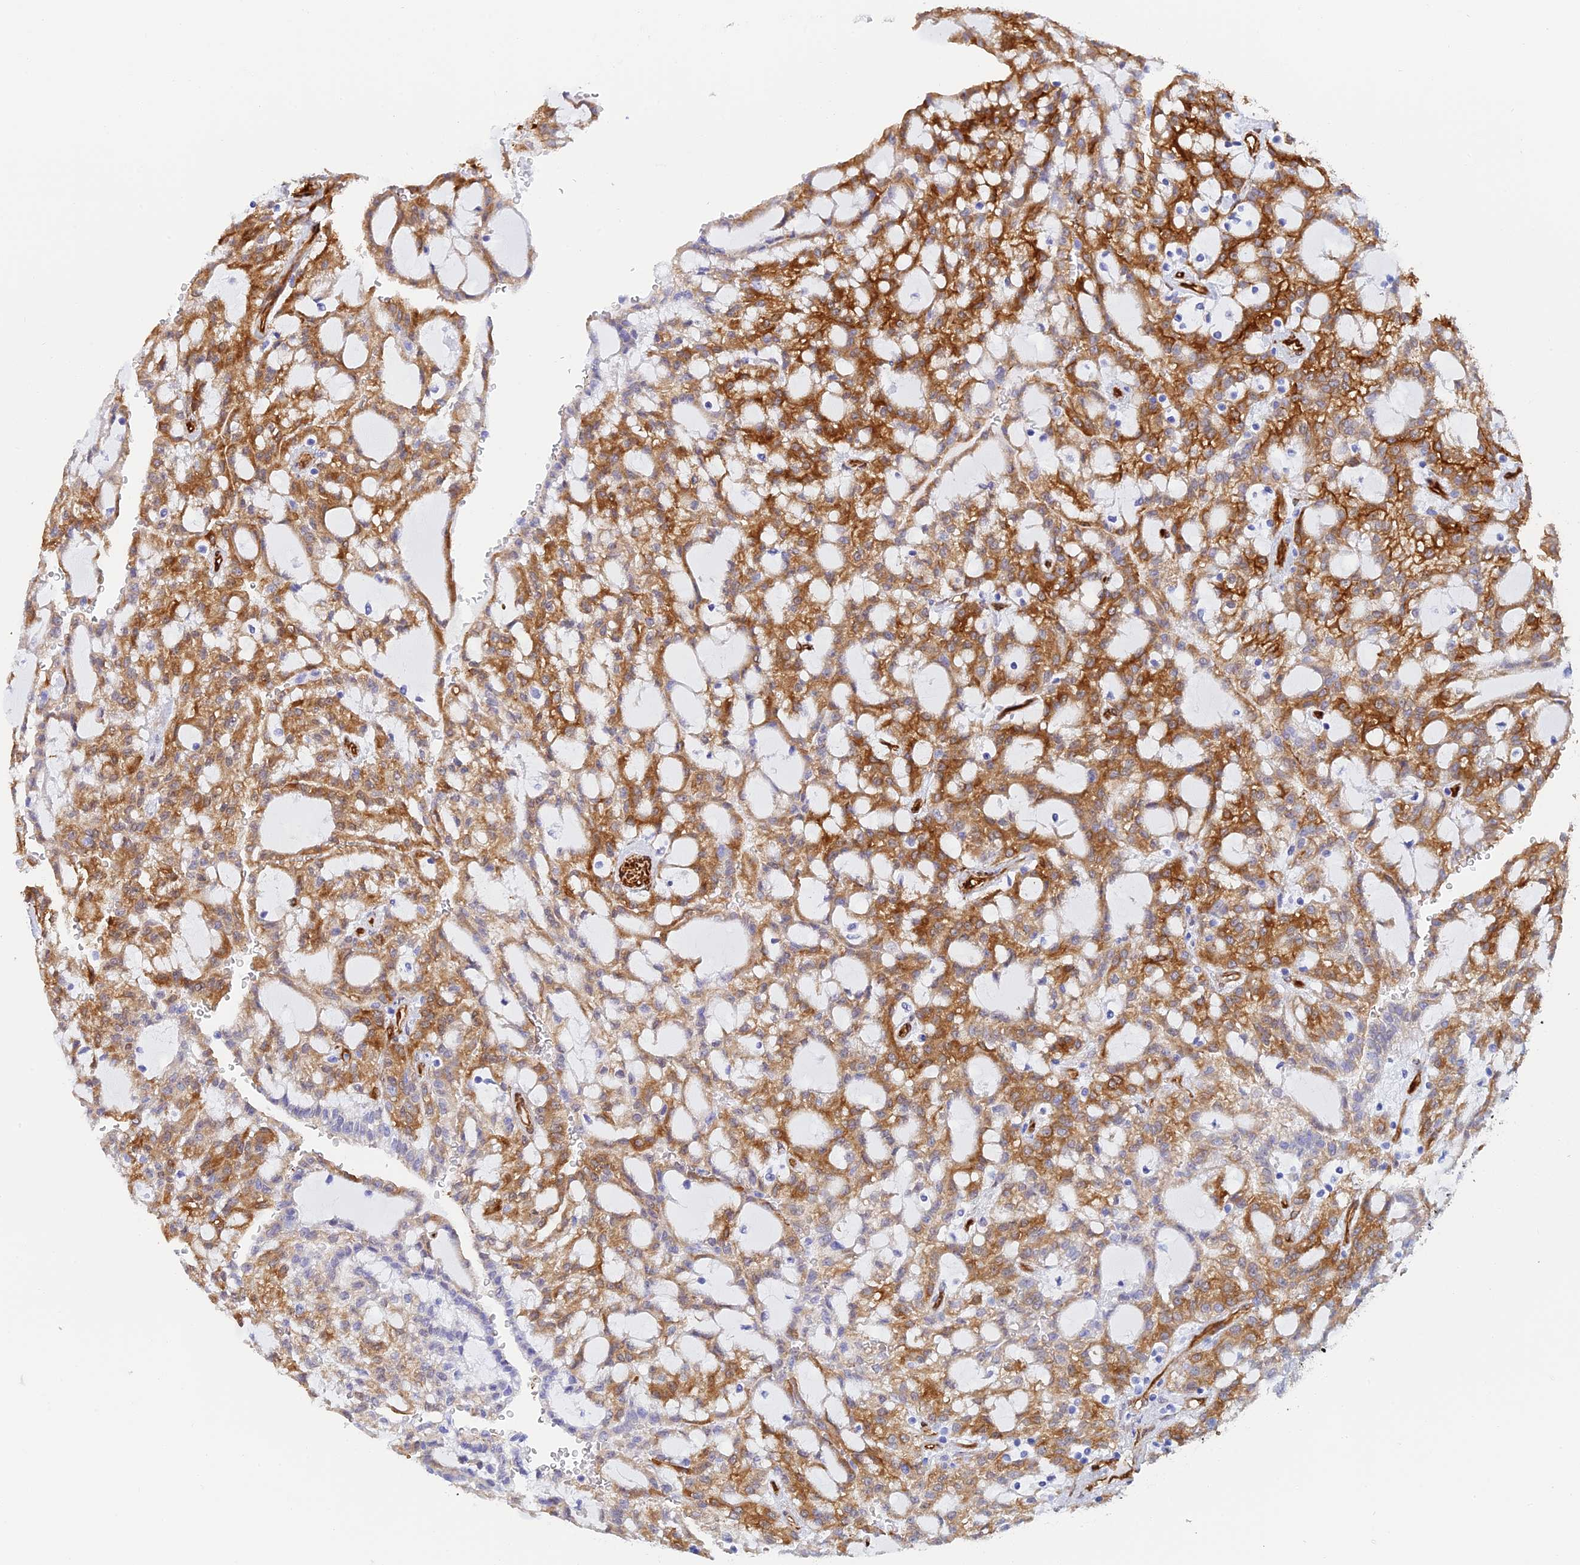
{"staining": {"intensity": "strong", "quantity": ">75%", "location": "cytoplasmic/membranous"}, "tissue": "renal cancer", "cell_type": "Tumor cells", "image_type": "cancer", "snomed": [{"axis": "morphology", "description": "Adenocarcinoma, NOS"}, {"axis": "topography", "description": "Kidney"}], "caption": "Brown immunohistochemical staining in adenocarcinoma (renal) exhibits strong cytoplasmic/membranous positivity in about >75% of tumor cells.", "gene": "CRIP2", "patient": {"sex": "male", "age": 63}}